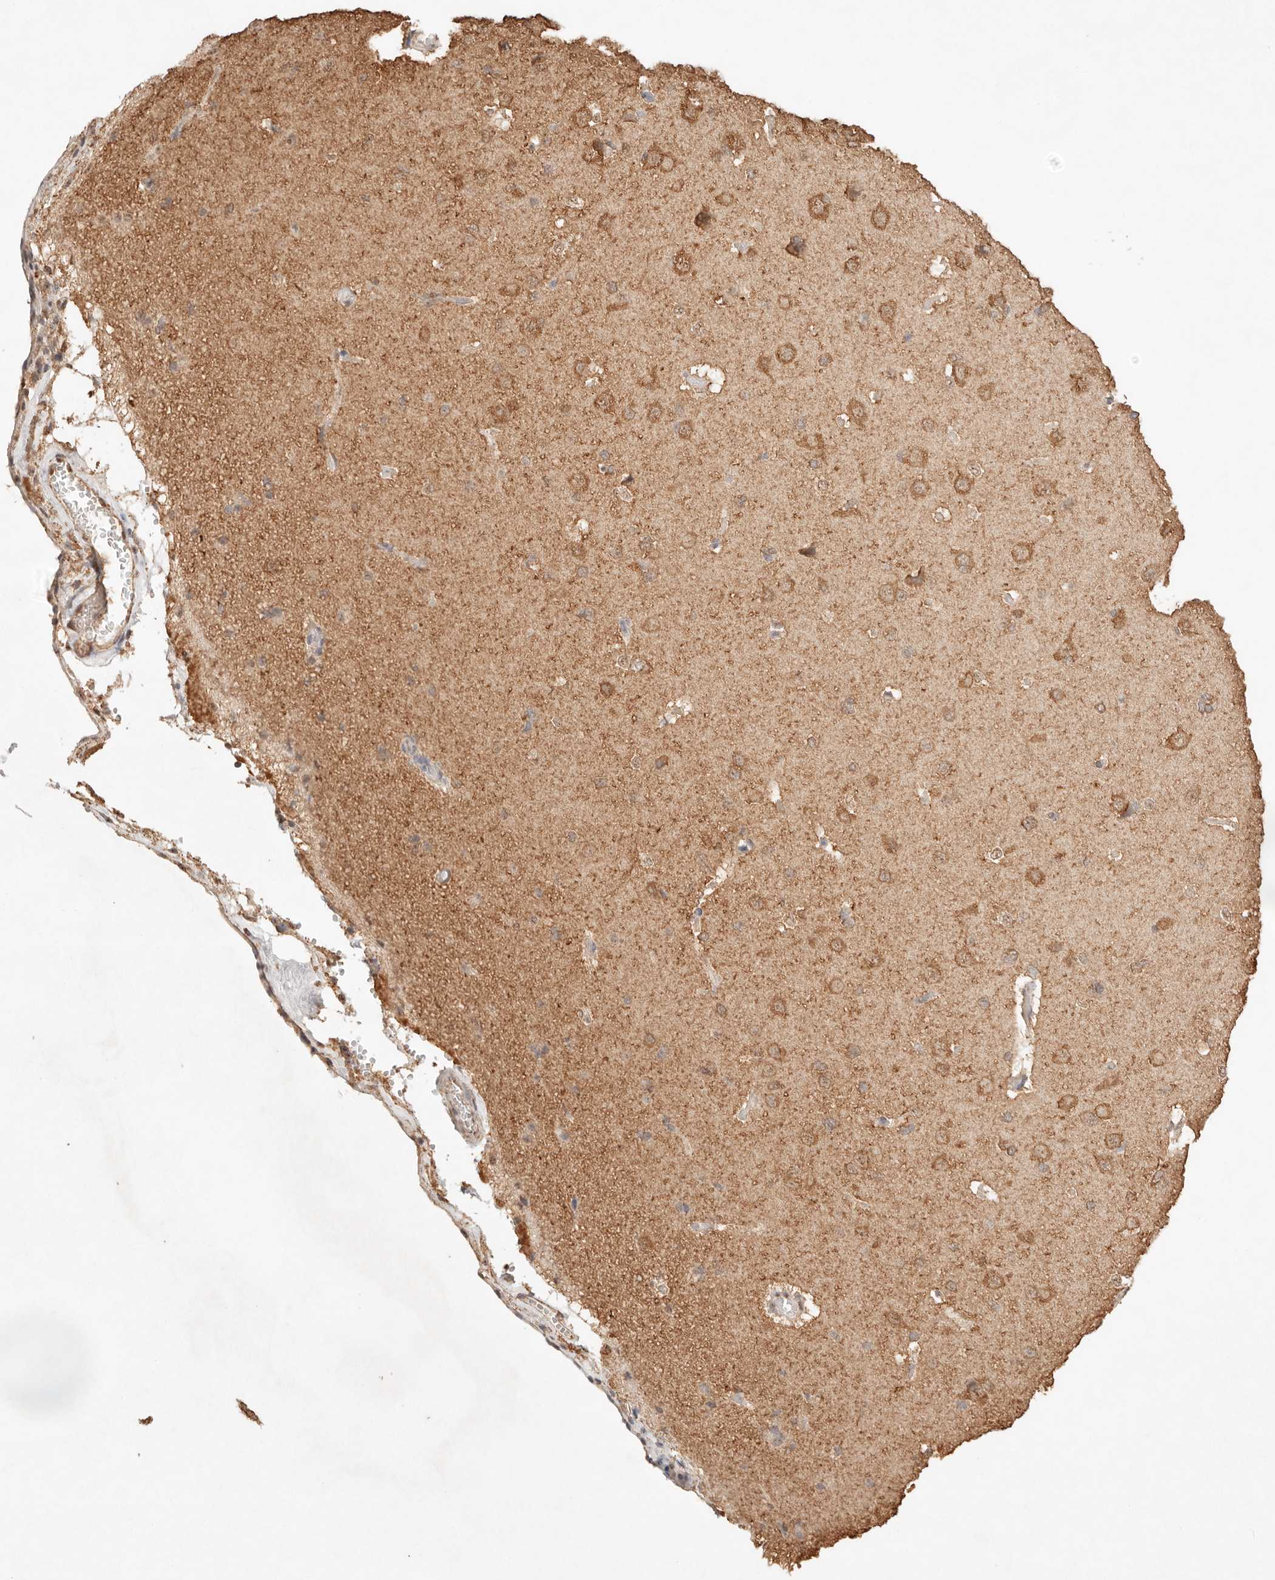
{"staining": {"intensity": "weak", "quantity": ">75%", "location": "cytoplasmic/membranous"}, "tissue": "cerebral cortex", "cell_type": "Endothelial cells", "image_type": "normal", "snomed": [{"axis": "morphology", "description": "Normal tissue, NOS"}, {"axis": "topography", "description": "Cerebral cortex"}], "caption": "The micrograph displays staining of benign cerebral cortex, revealing weak cytoplasmic/membranous protein positivity (brown color) within endothelial cells. (DAB (3,3'-diaminobenzidine) = brown stain, brightfield microscopy at high magnification).", "gene": "IL1R2", "patient": {"sex": "male", "age": 62}}